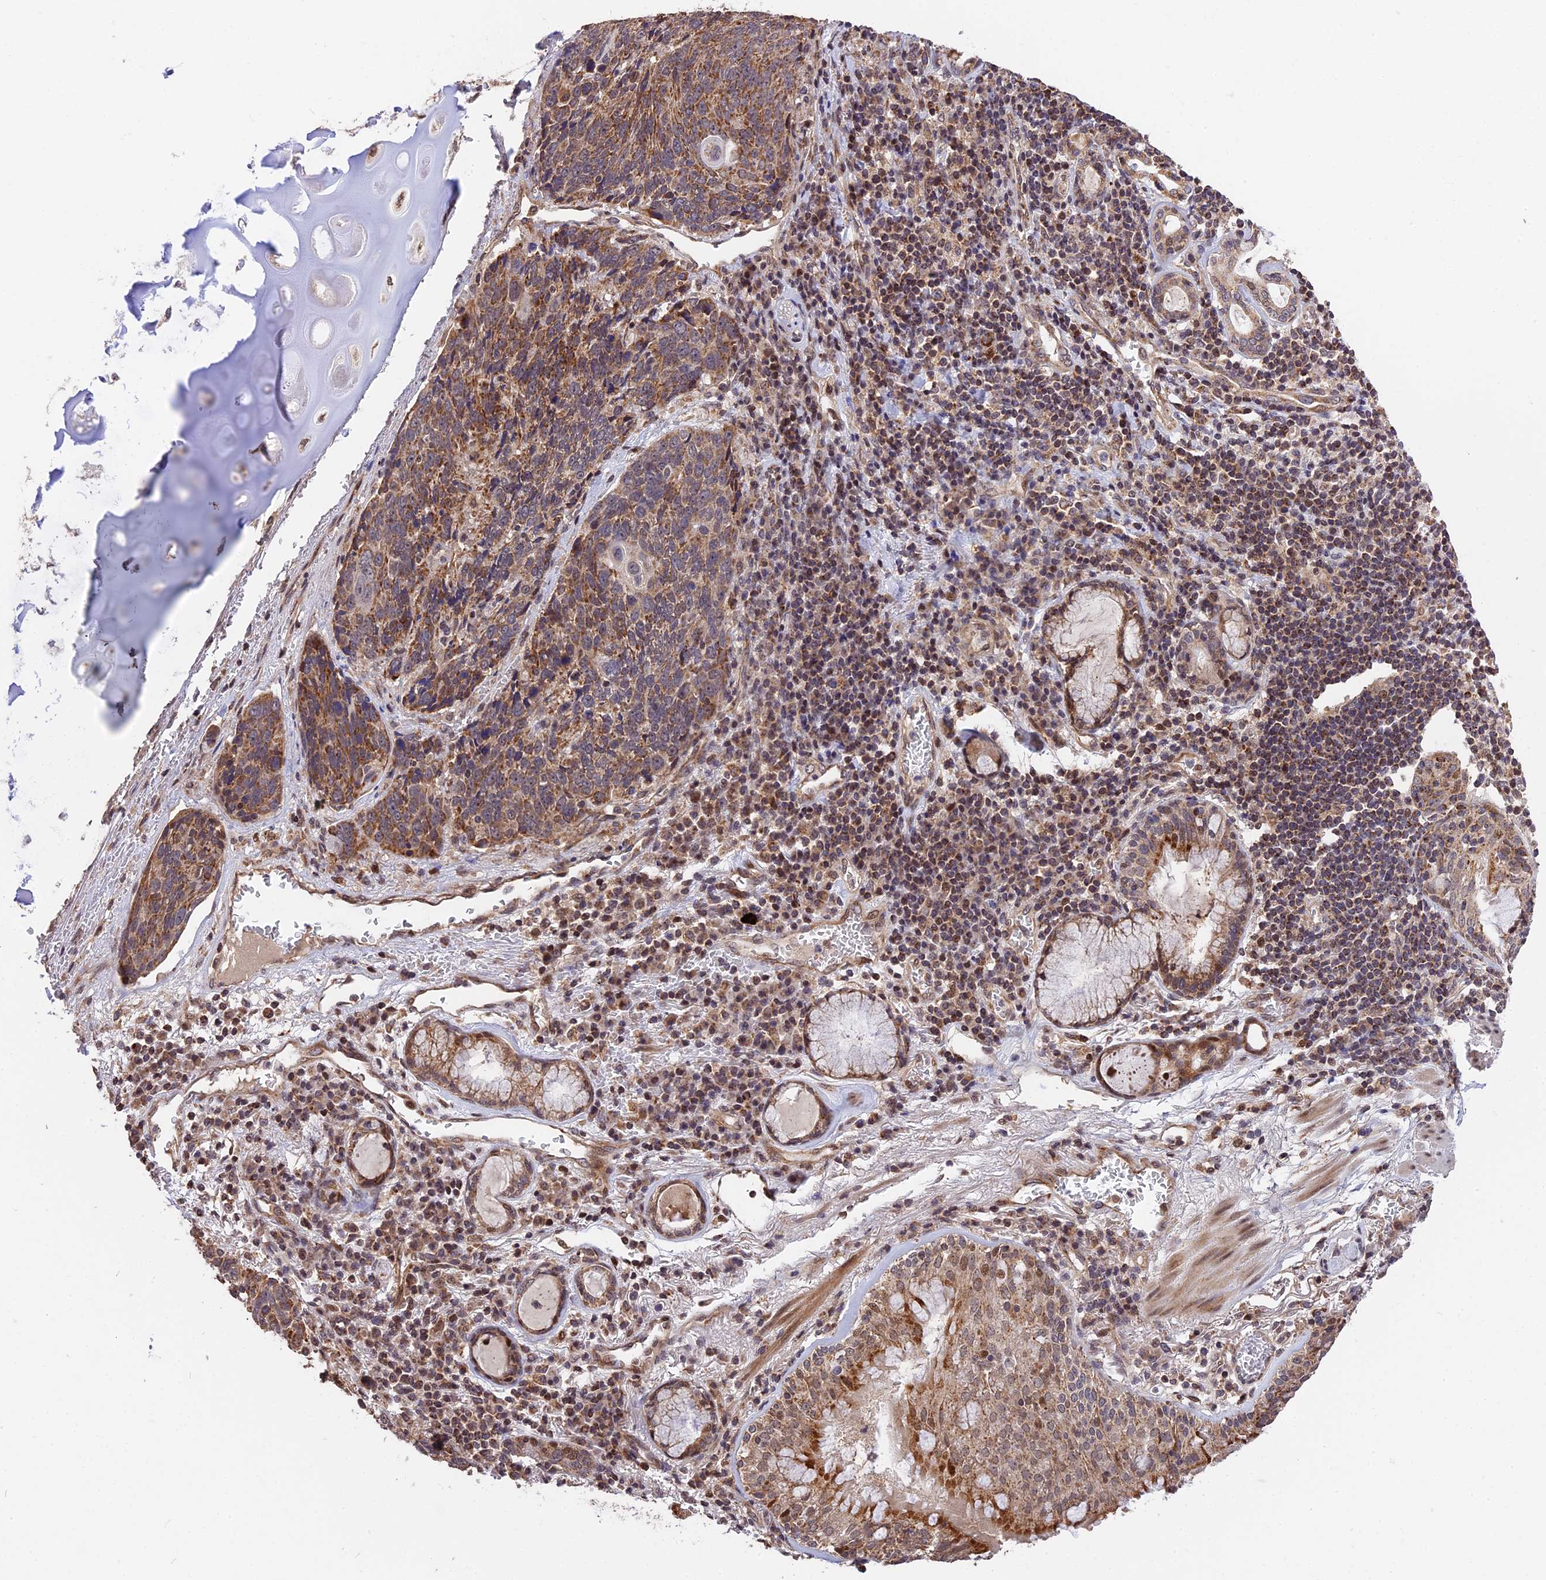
{"staining": {"intensity": "moderate", "quantity": ">75%", "location": "cytoplasmic/membranous"}, "tissue": "lung cancer", "cell_type": "Tumor cells", "image_type": "cancer", "snomed": [{"axis": "morphology", "description": "Squamous cell carcinoma, NOS"}, {"axis": "topography", "description": "Lung"}], "caption": "Brown immunohistochemical staining in human lung cancer displays moderate cytoplasmic/membranous positivity in about >75% of tumor cells.", "gene": "RERGL", "patient": {"sex": "male", "age": 66}}